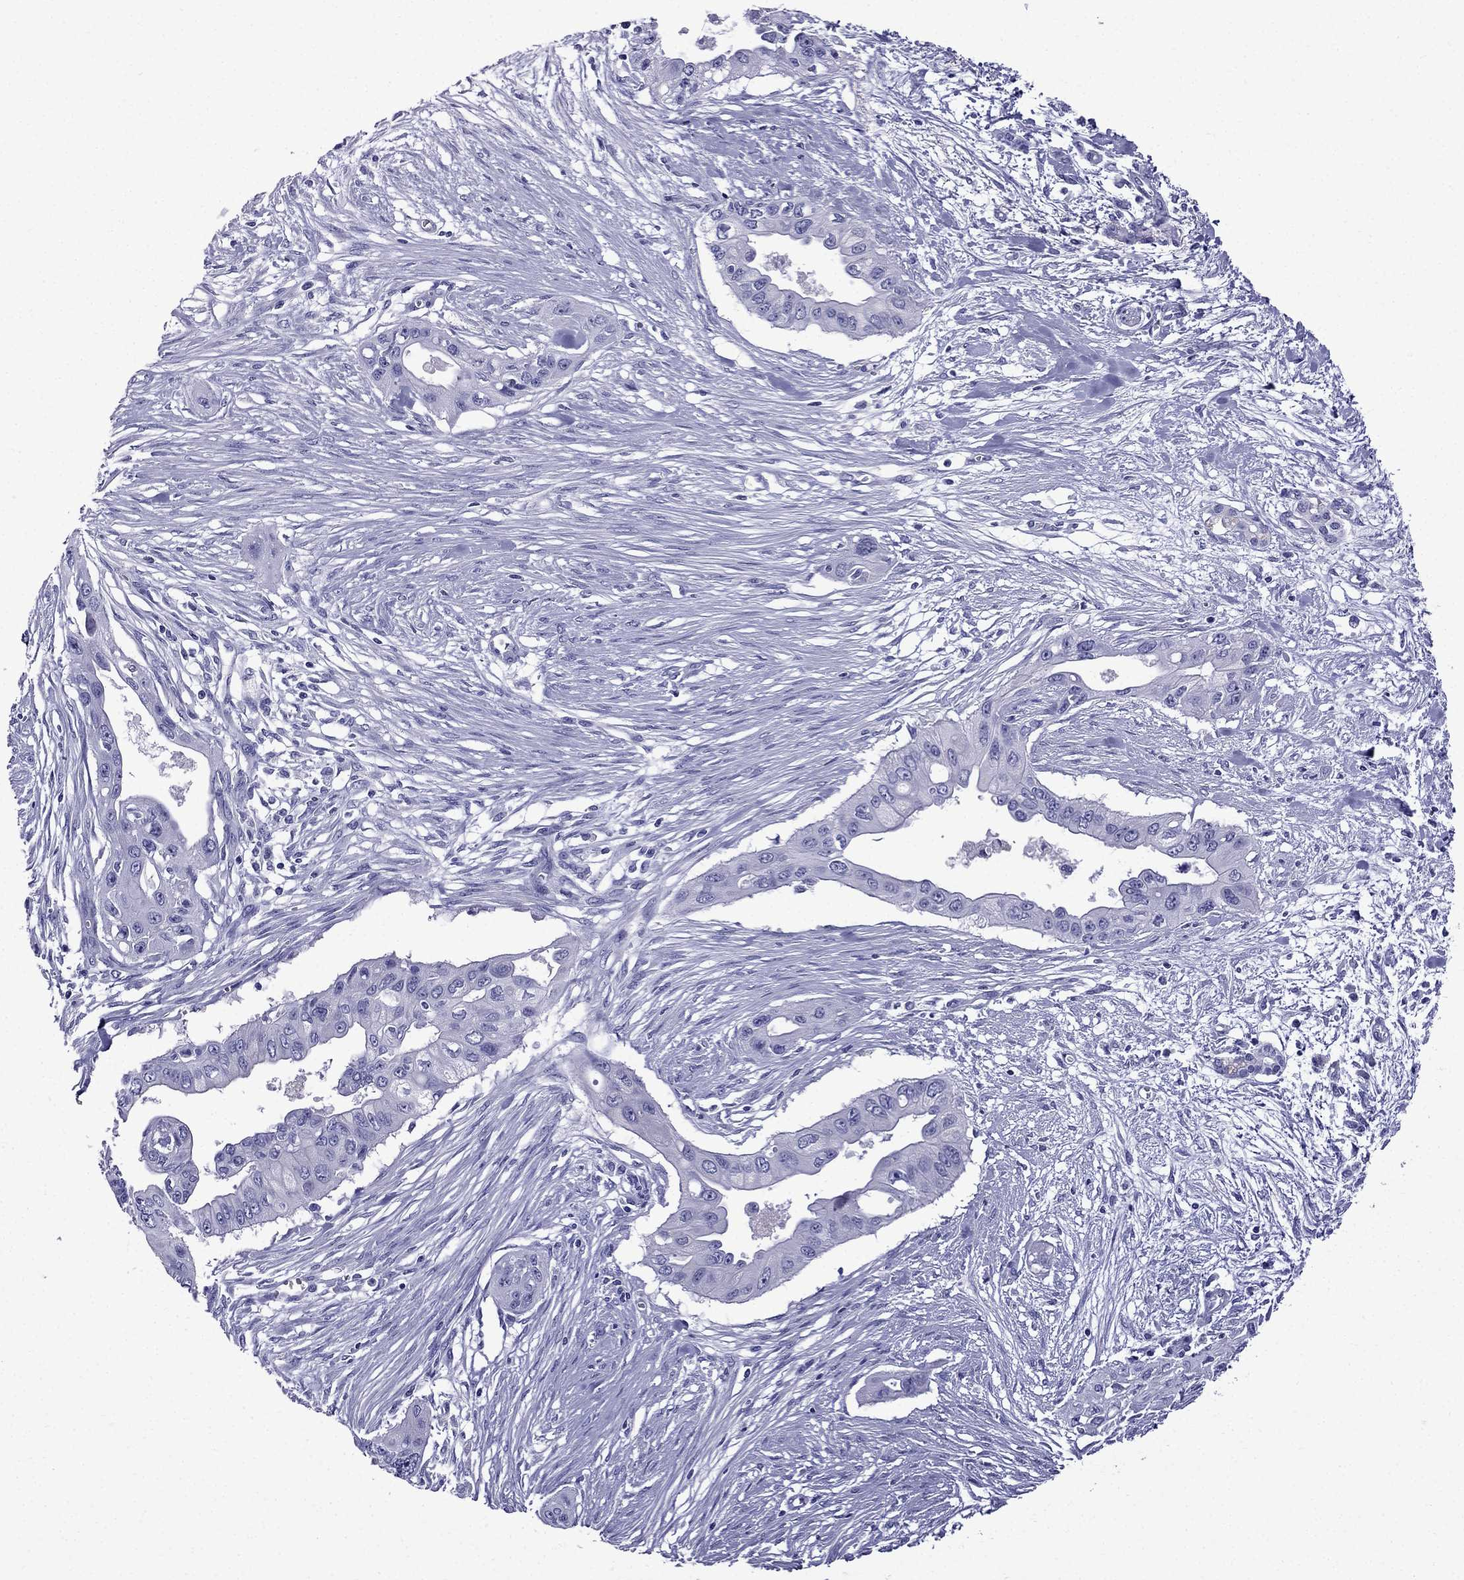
{"staining": {"intensity": "negative", "quantity": "none", "location": "none"}, "tissue": "pancreatic cancer", "cell_type": "Tumor cells", "image_type": "cancer", "snomed": [{"axis": "morphology", "description": "Adenocarcinoma, NOS"}, {"axis": "topography", "description": "Pancreas"}], "caption": "This is an IHC micrograph of human pancreatic cancer. There is no positivity in tumor cells.", "gene": "ERC2", "patient": {"sex": "male", "age": 60}}